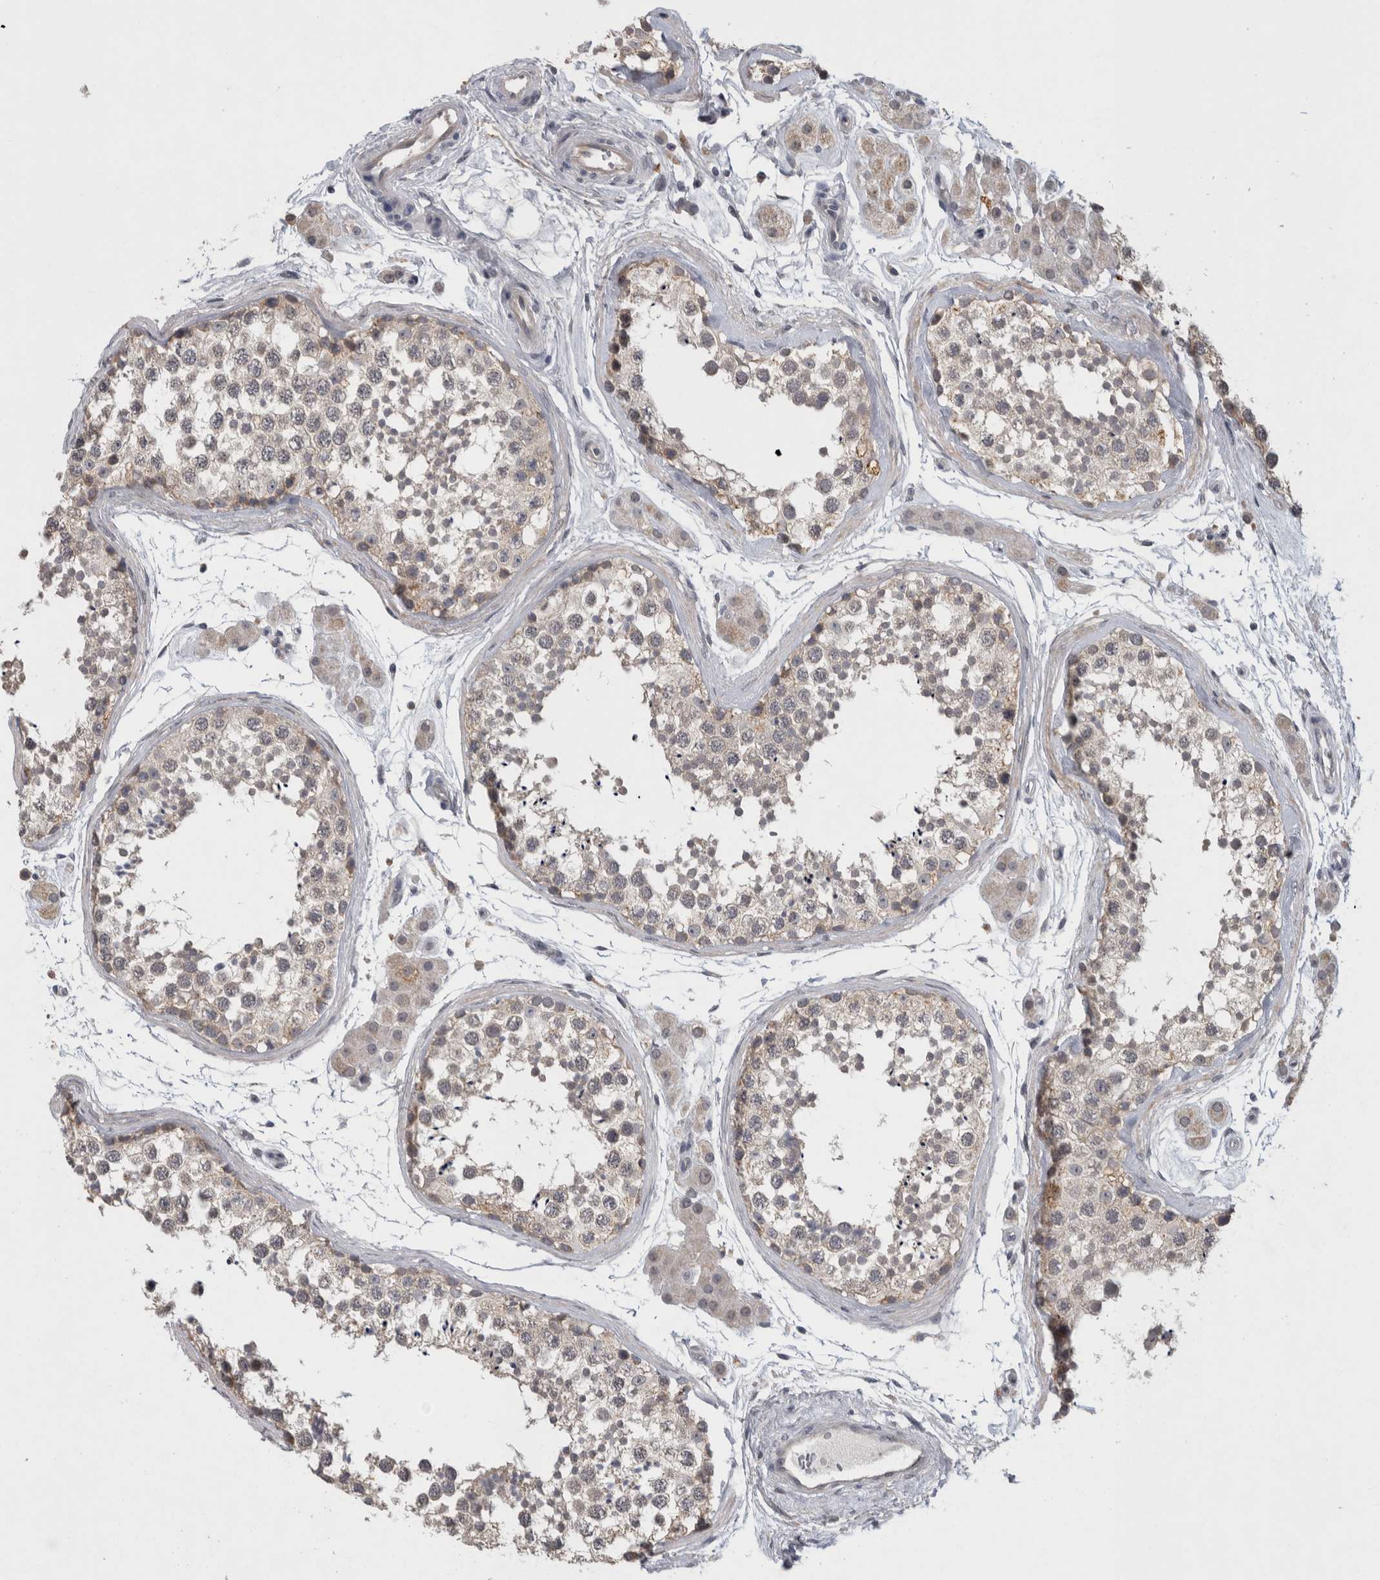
{"staining": {"intensity": "weak", "quantity": "25%-75%", "location": "cytoplasmic/membranous"}, "tissue": "testis", "cell_type": "Cells in seminiferous ducts", "image_type": "normal", "snomed": [{"axis": "morphology", "description": "Normal tissue, NOS"}, {"axis": "topography", "description": "Testis"}], "caption": "IHC micrograph of benign testis: human testis stained using immunohistochemistry (IHC) displays low levels of weak protein expression localized specifically in the cytoplasmic/membranous of cells in seminiferous ducts, appearing as a cytoplasmic/membranous brown color.", "gene": "RHPN1", "patient": {"sex": "male", "age": 56}}